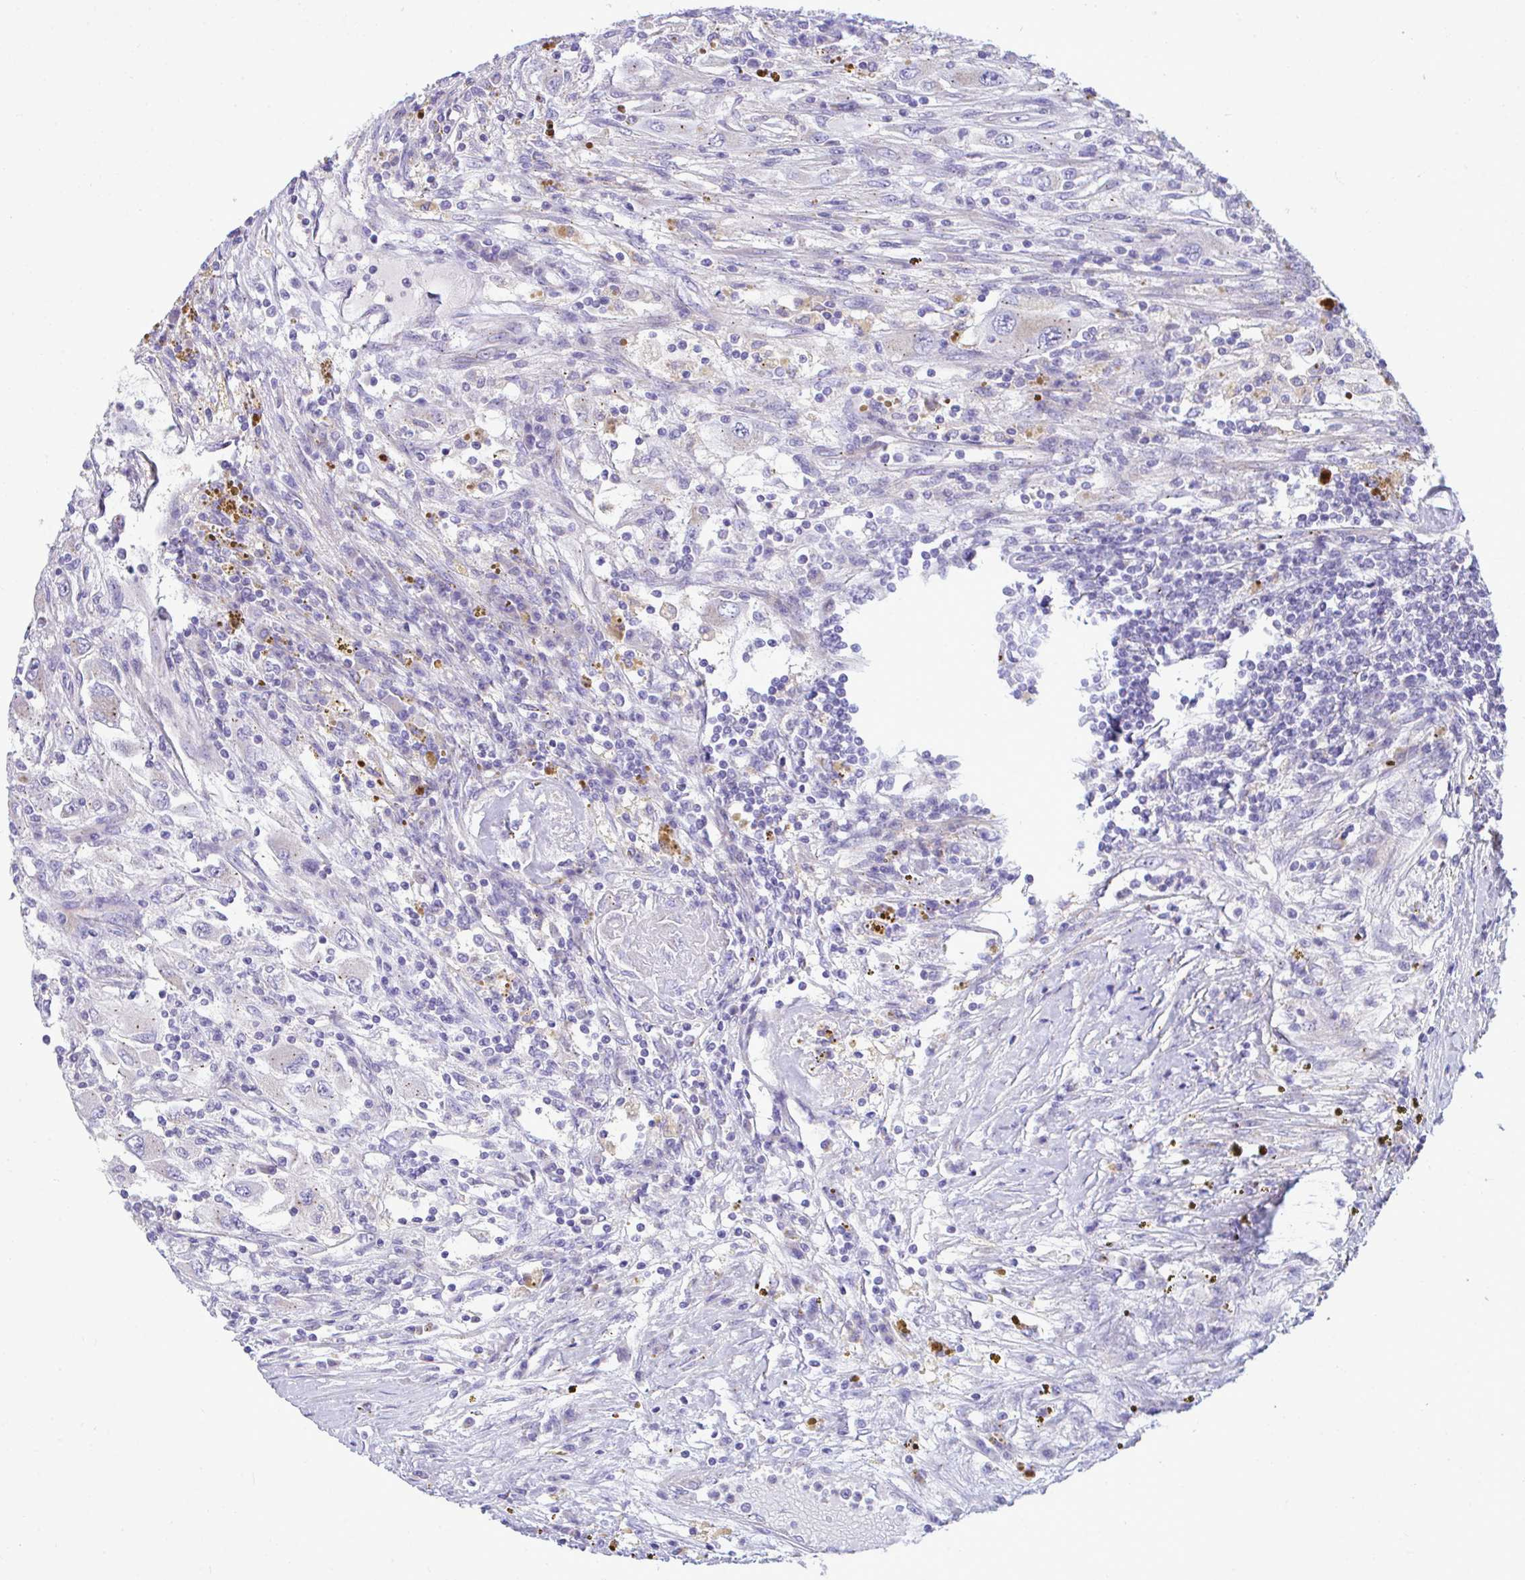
{"staining": {"intensity": "negative", "quantity": "none", "location": "none"}, "tissue": "renal cancer", "cell_type": "Tumor cells", "image_type": "cancer", "snomed": [{"axis": "morphology", "description": "Adenocarcinoma, NOS"}, {"axis": "topography", "description": "Kidney"}], "caption": "DAB (3,3'-diaminobenzidine) immunohistochemical staining of renal adenocarcinoma exhibits no significant expression in tumor cells.", "gene": "MRPS16", "patient": {"sex": "female", "age": 67}}